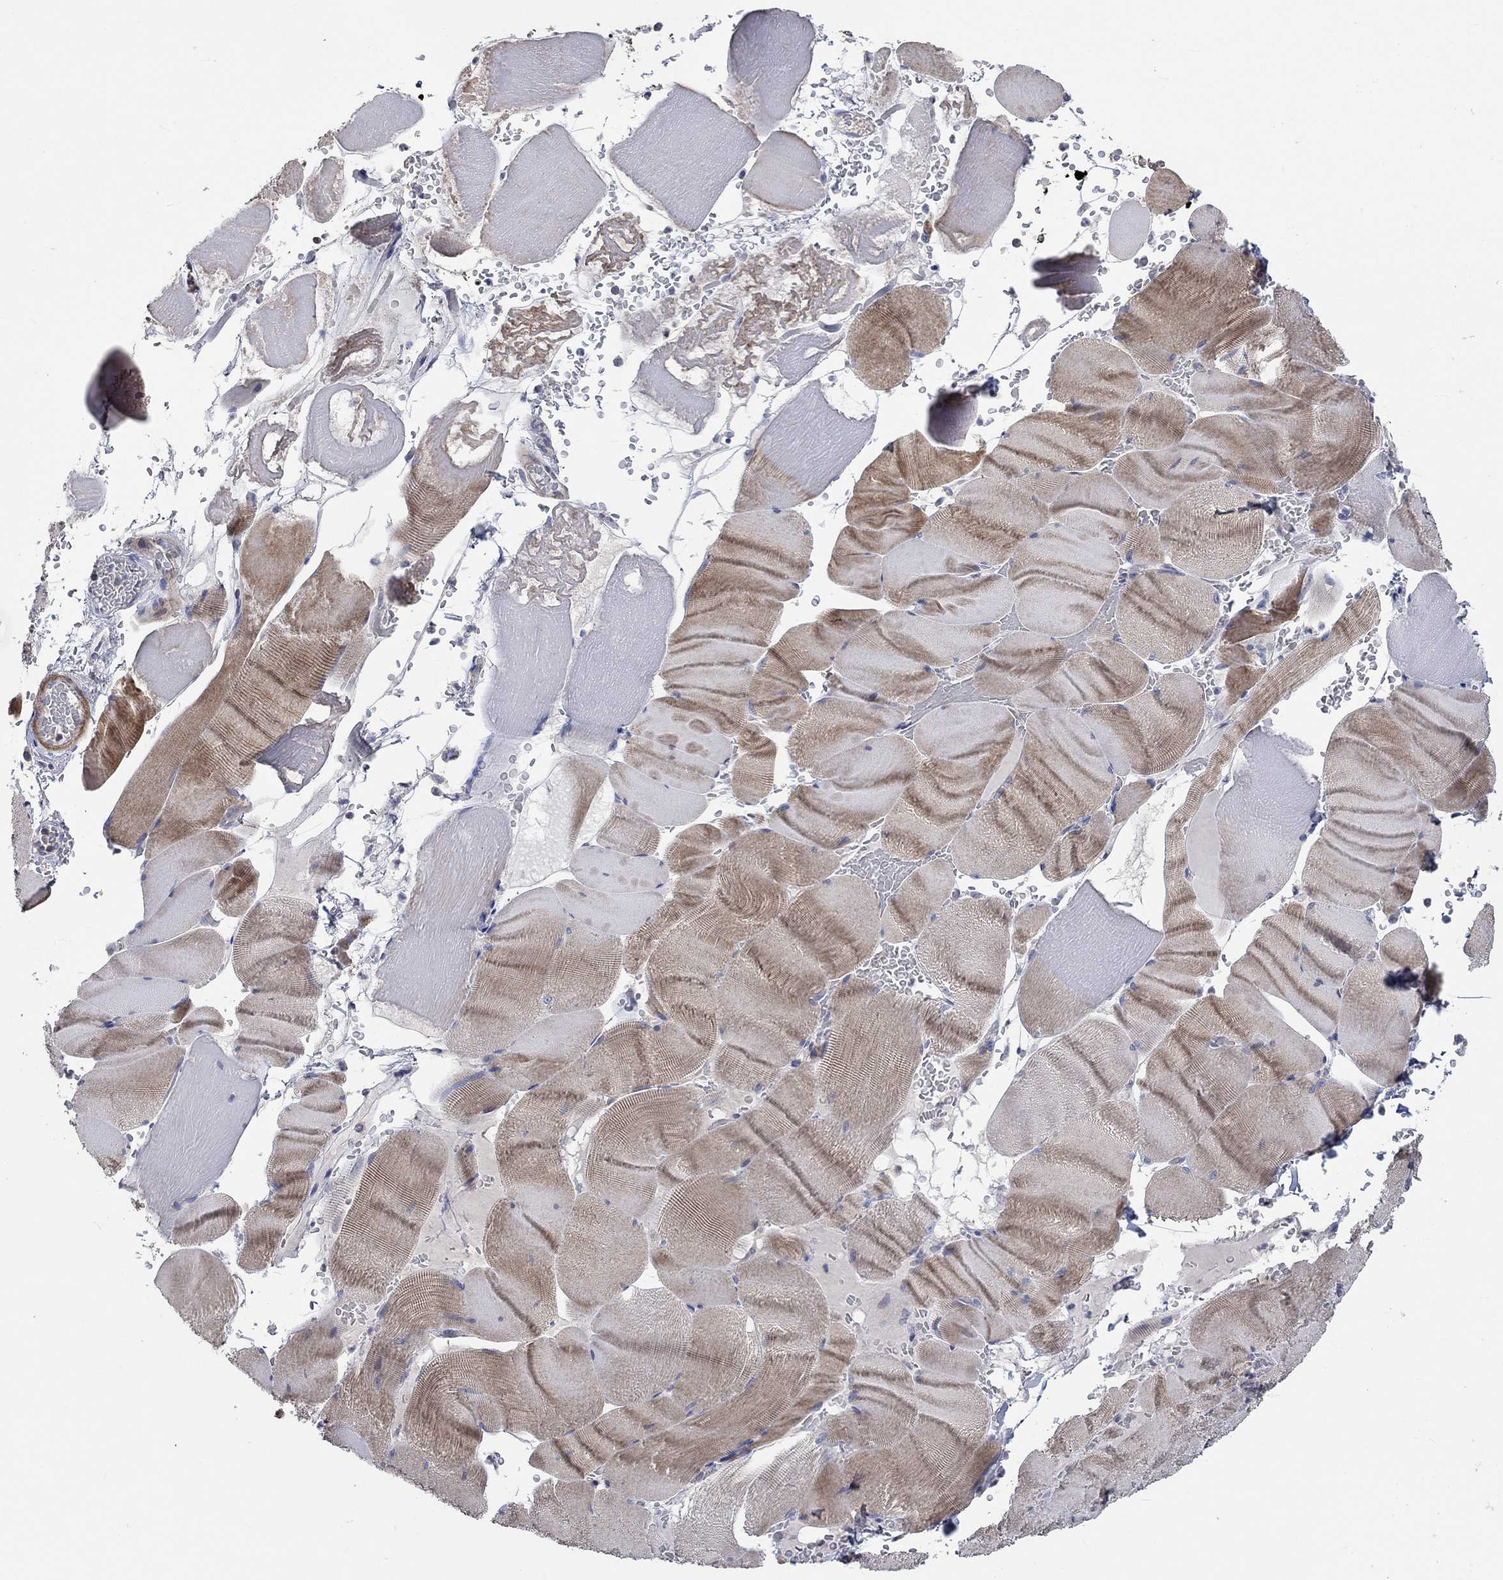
{"staining": {"intensity": "moderate", "quantity": "25%-75%", "location": "cytoplasmic/membranous"}, "tissue": "skeletal muscle", "cell_type": "Myocytes", "image_type": "normal", "snomed": [{"axis": "morphology", "description": "Normal tissue, NOS"}, {"axis": "topography", "description": "Skeletal muscle"}], "caption": "Approximately 25%-75% of myocytes in normal human skeletal muscle exhibit moderate cytoplasmic/membranous protein staining as visualized by brown immunohistochemical staining.", "gene": "TNFAIP8L3", "patient": {"sex": "male", "age": 56}}